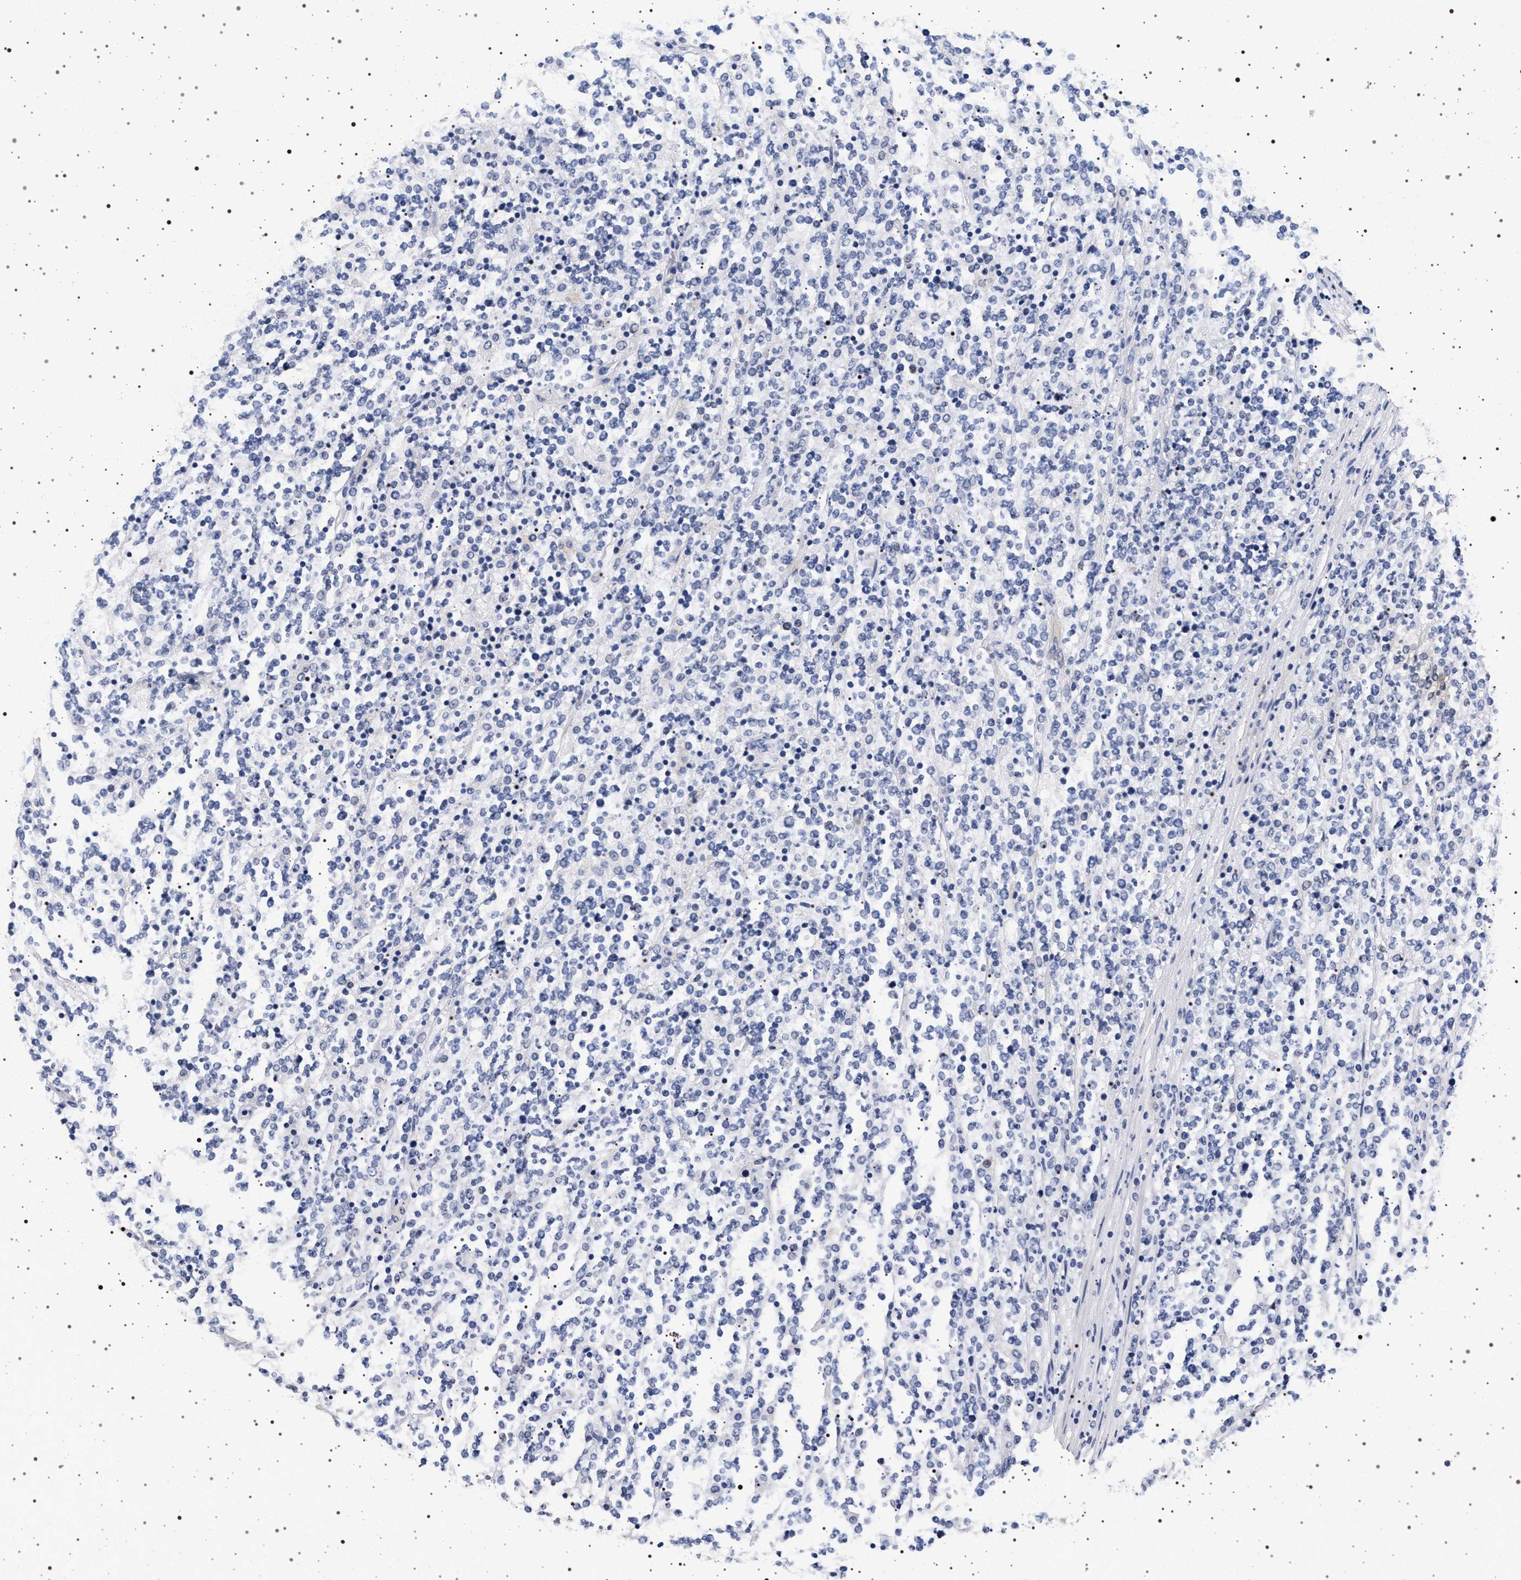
{"staining": {"intensity": "negative", "quantity": "none", "location": "none"}, "tissue": "lymphoma", "cell_type": "Tumor cells", "image_type": "cancer", "snomed": [{"axis": "morphology", "description": "Malignant lymphoma, non-Hodgkin's type, High grade"}, {"axis": "topography", "description": "Soft tissue"}], "caption": "The immunohistochemistry micrograph has no significant expression in tumor cells of high-grade malignant lymphoma, non-Hodgkin's type tissue.", "gene": "MAPK10", "patient": {"sex": "male", "age": 18}}